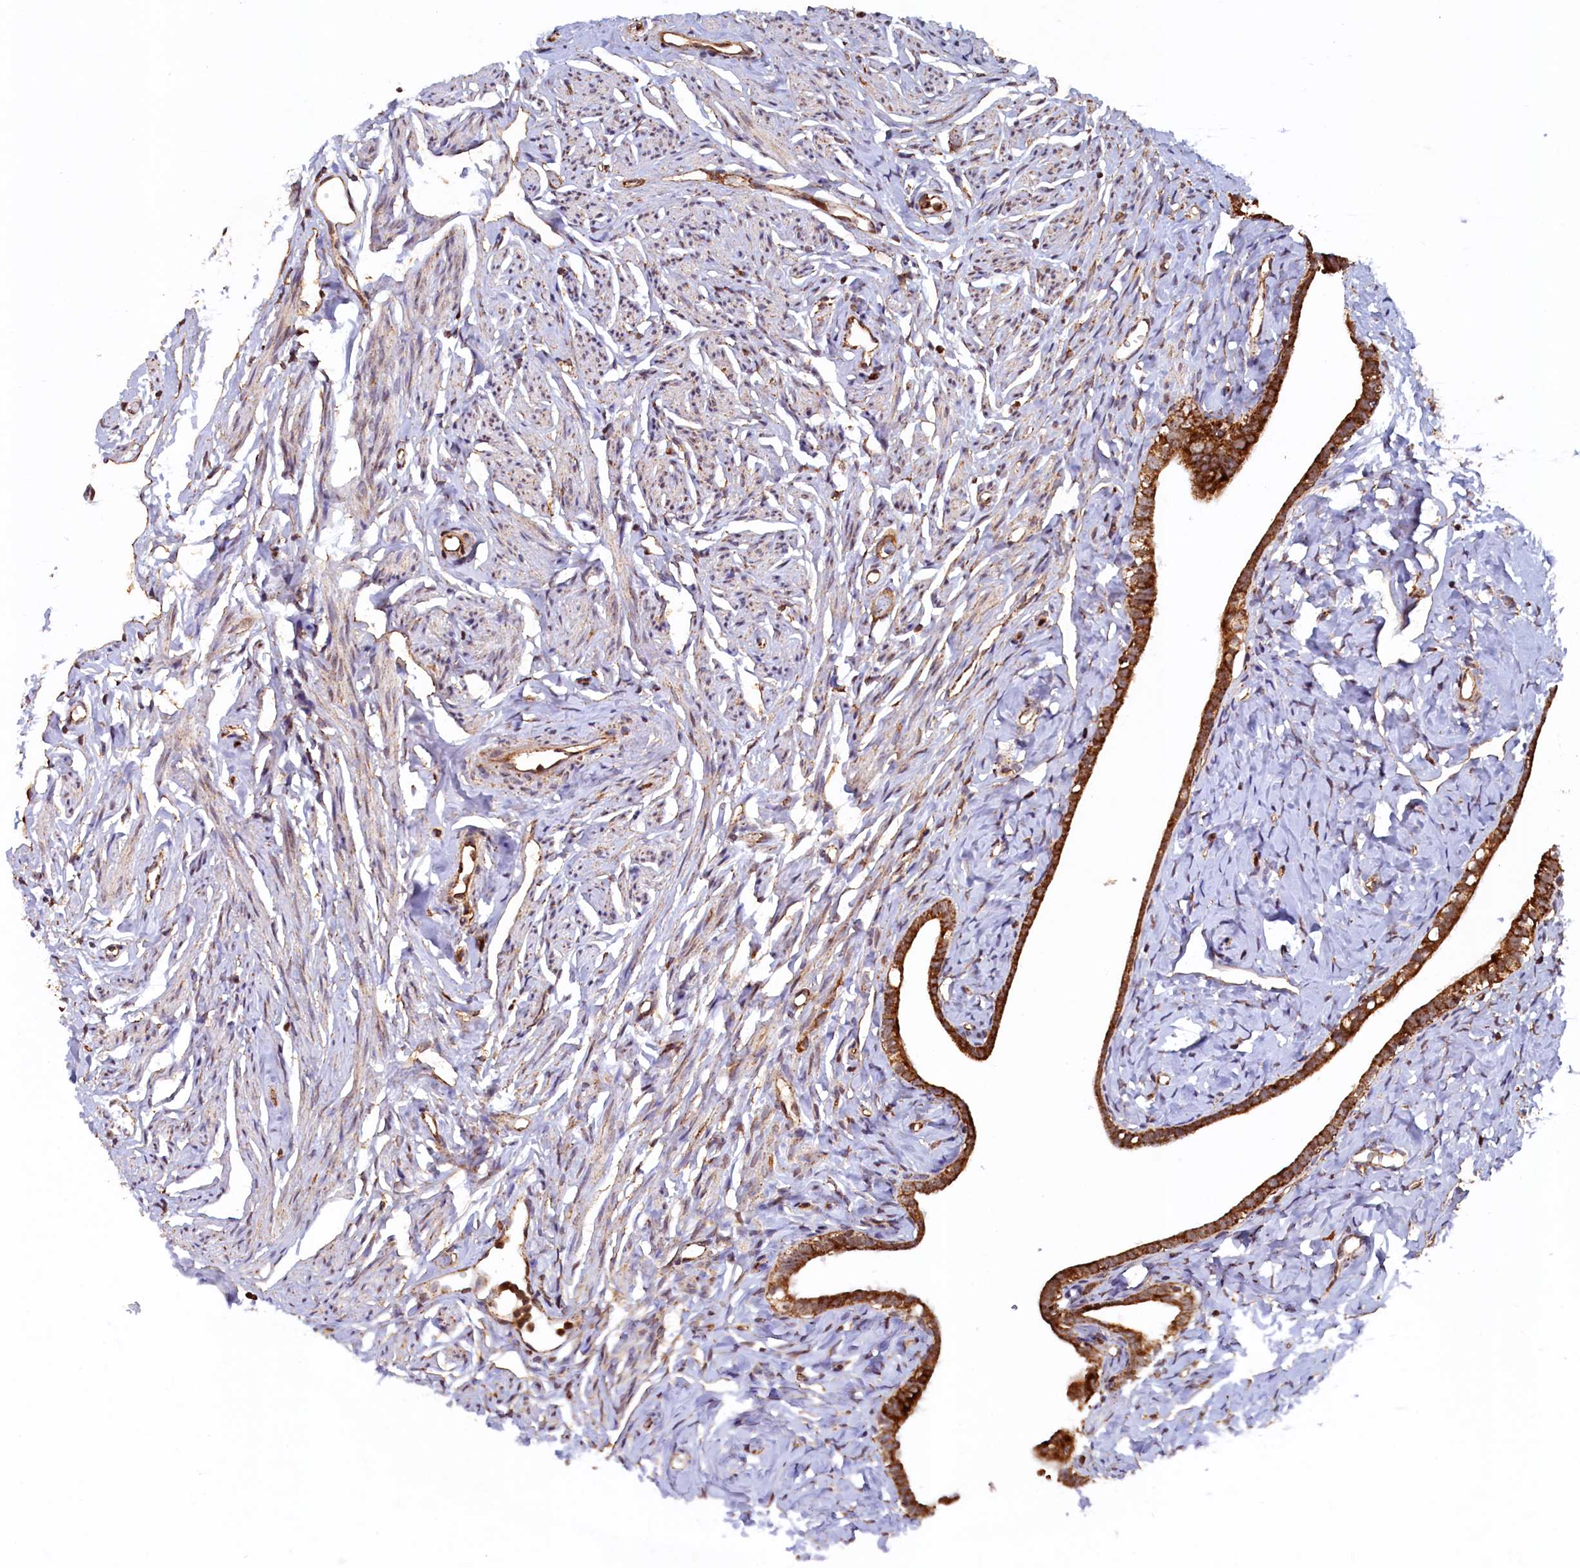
{"staining": {"intensity": "strong", "quantity": ">75%", "location": "cytoplasmic/membranous"}, "tissue": "fallopian tube", "cell_type": "Glandular cells", "image_type": "normal", "snomed": [{"axis": "morphology", "description": "Normal tissue, NOS"}, {"axis": "topography", "description": "Fallopian tube"}], "caption": "The image exhibits immunohistochemical staining of normal fallopian tube. There is strong cytoplasmic/membranous expression is identified in about >75% of glandular cells. The staining was performed using DAB, with brown indicating positive protein expression. Nuclei are stained blue with hematoxylin.", "gene": "UBE3B", "patient": {"sex": "female", "age": 66}}